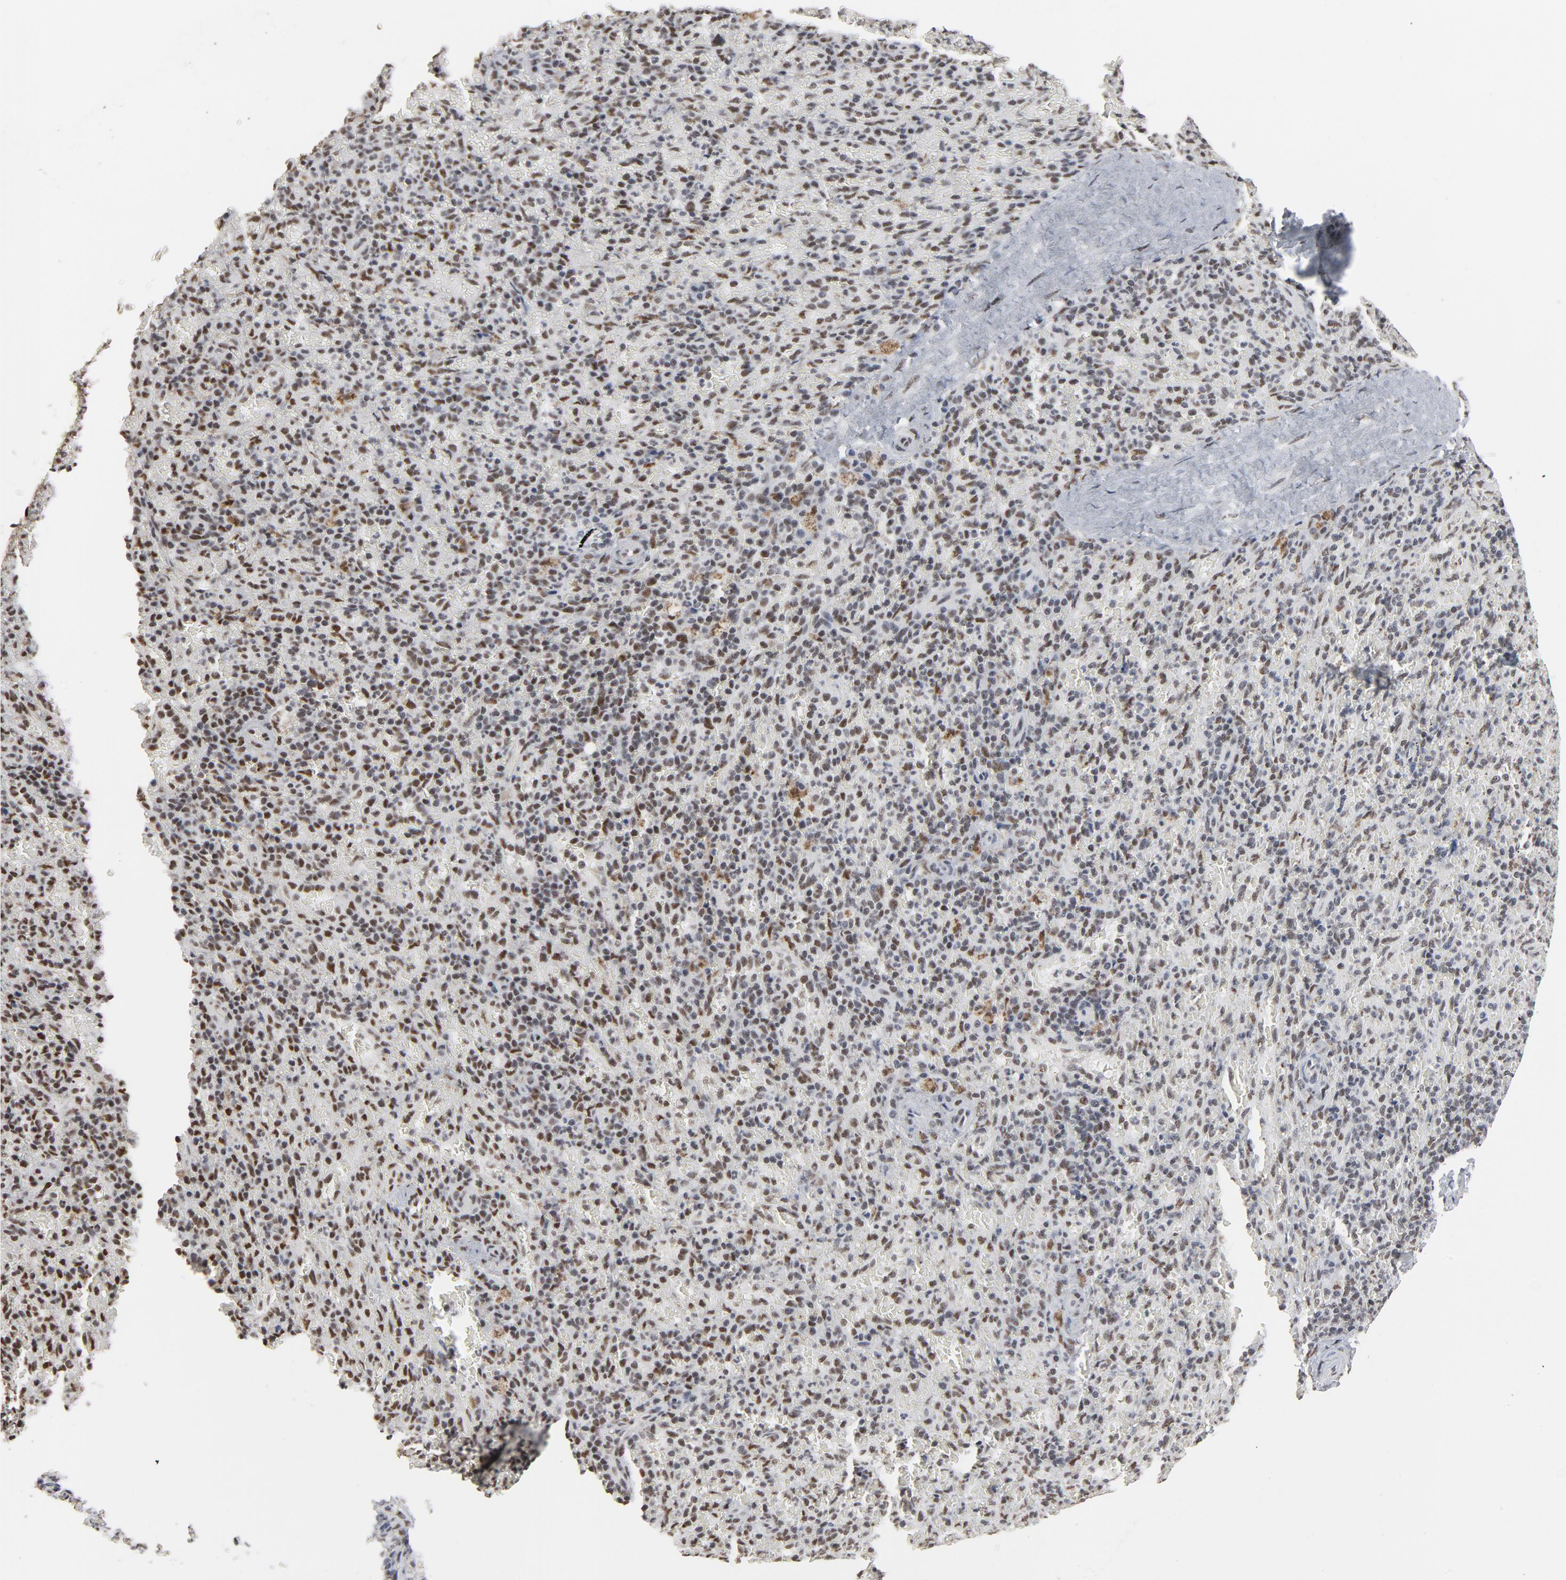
{"staining": {"intensity": "moderate", "quantity": "25%-75%", "location": "nuclear"}, "tissue": "spleen", "cell_type": "Cells in red pulp", "image_type": "normal", "snomed": [{"axis": "morphology", "description": "Normal tissue, NOS"}, {"axis": "topography", "description": "Spleen"}], "caption": "IHC photomicrograph of unremarkable spleen: human spleen stained using immunohistochemistry (IHC) reveals medium levels of moderate protein expression localized specifically in the nuclear of cells in red pulp, appearing as a nuclear brown color.", "gene": "MRE11", "patient": {"sex": "female", "age": 43}}